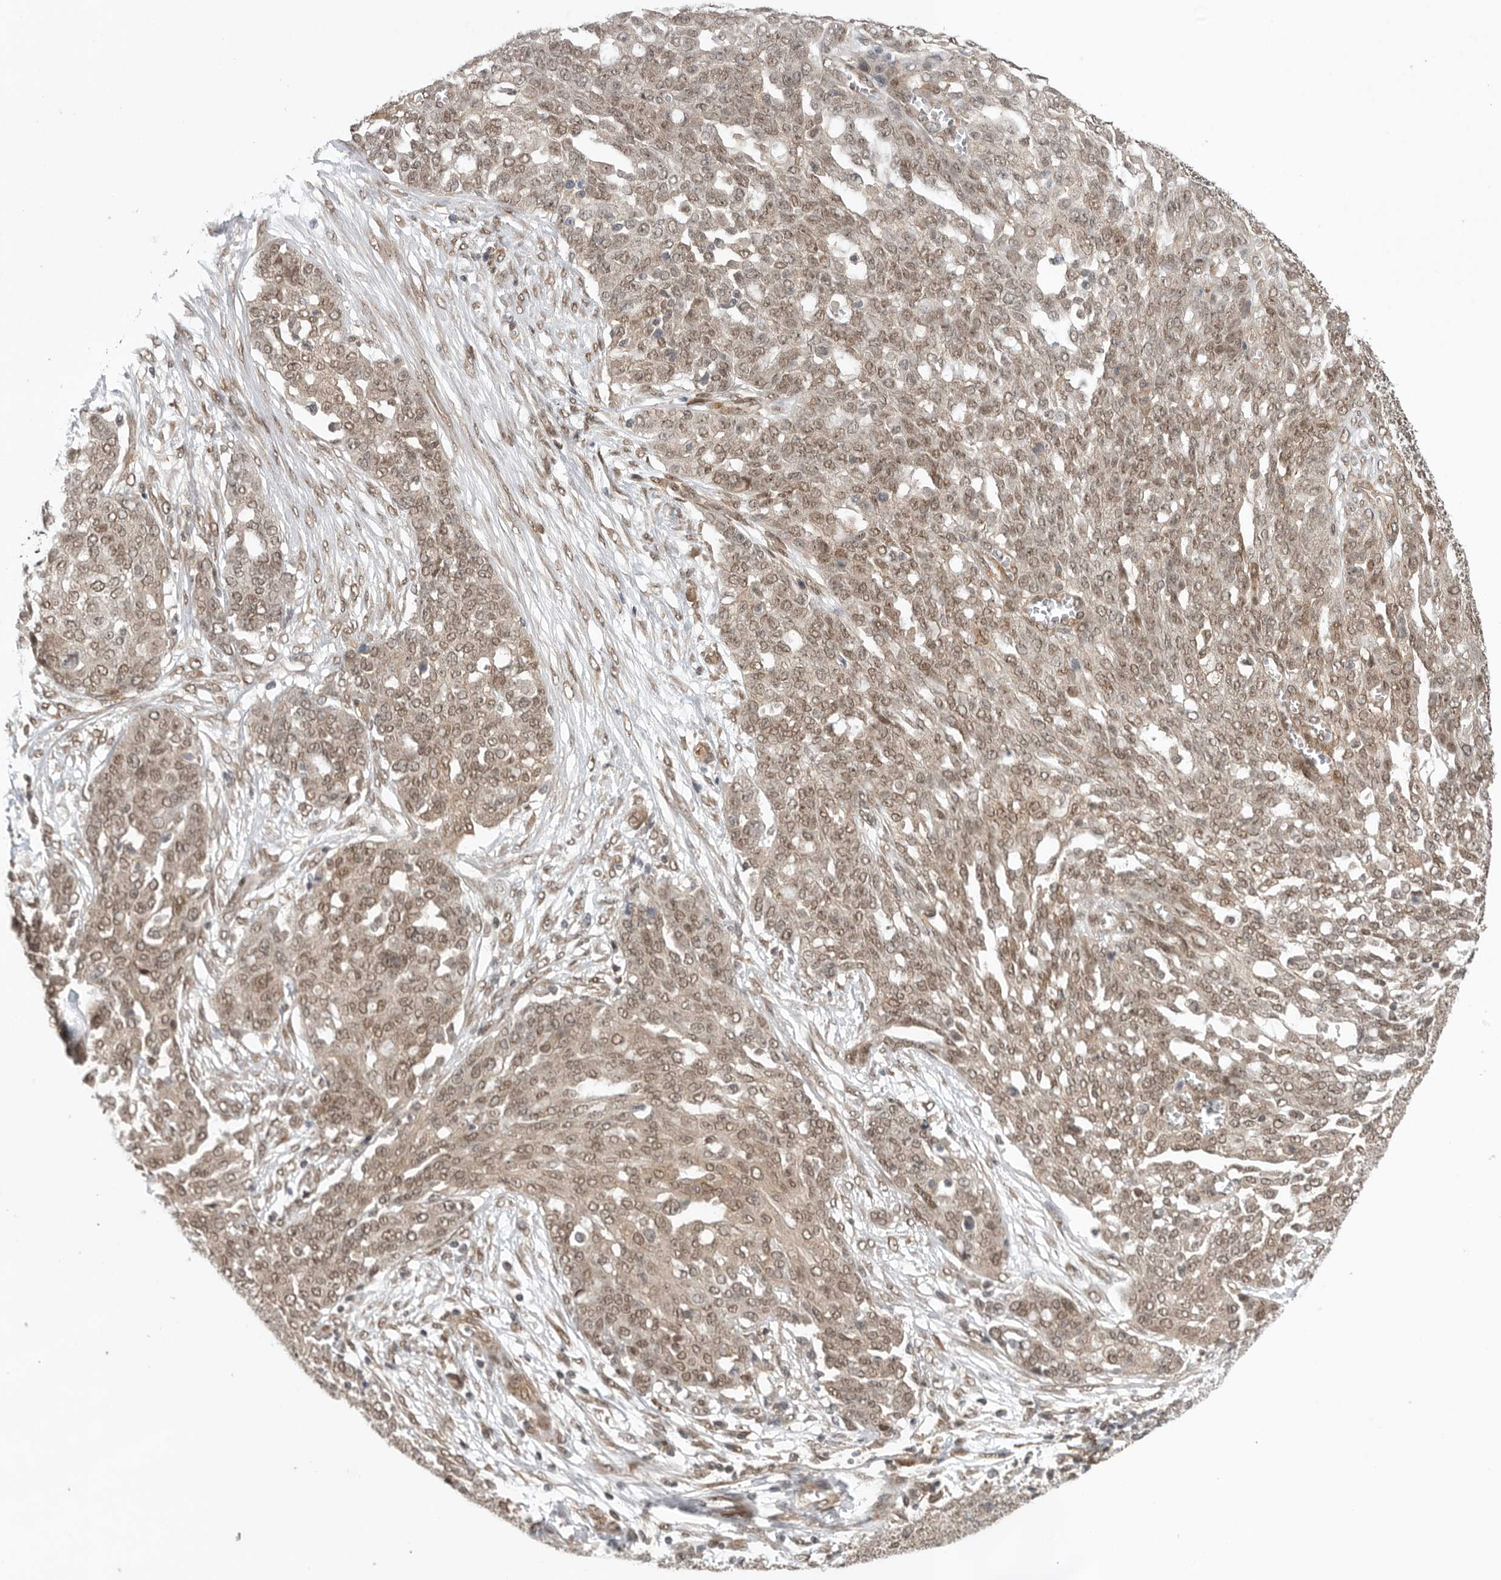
{"staining": {"intensity": "moderate", "quantity": ">75%", "location": "cytoplasmic/membranous,nuclear"}, "tissue": "ovarian cancer", "cell_type": "Tumor cells", "image_type": "cancer", "snomed": [{"axis": "morphology", "description": "Cystadenocarcinoma, serous, NOS"}, {"axis": "topography", "description": "Soft tissue"}, {"axis": "topography", "description": "Ovary"}], "caption": "High-magnification brightfield microscopy of ovarian cancer (serous cystadenocarcinoma) stained with DAB (brown) and counterstained with hematoxylin (blue). tumor cells exhibit moderate cytoplasmic/membranous and nuclear staining is present in about>75% of cells.", "gene": "VPS50", "patient": {"sex": "female", "age": 57}}